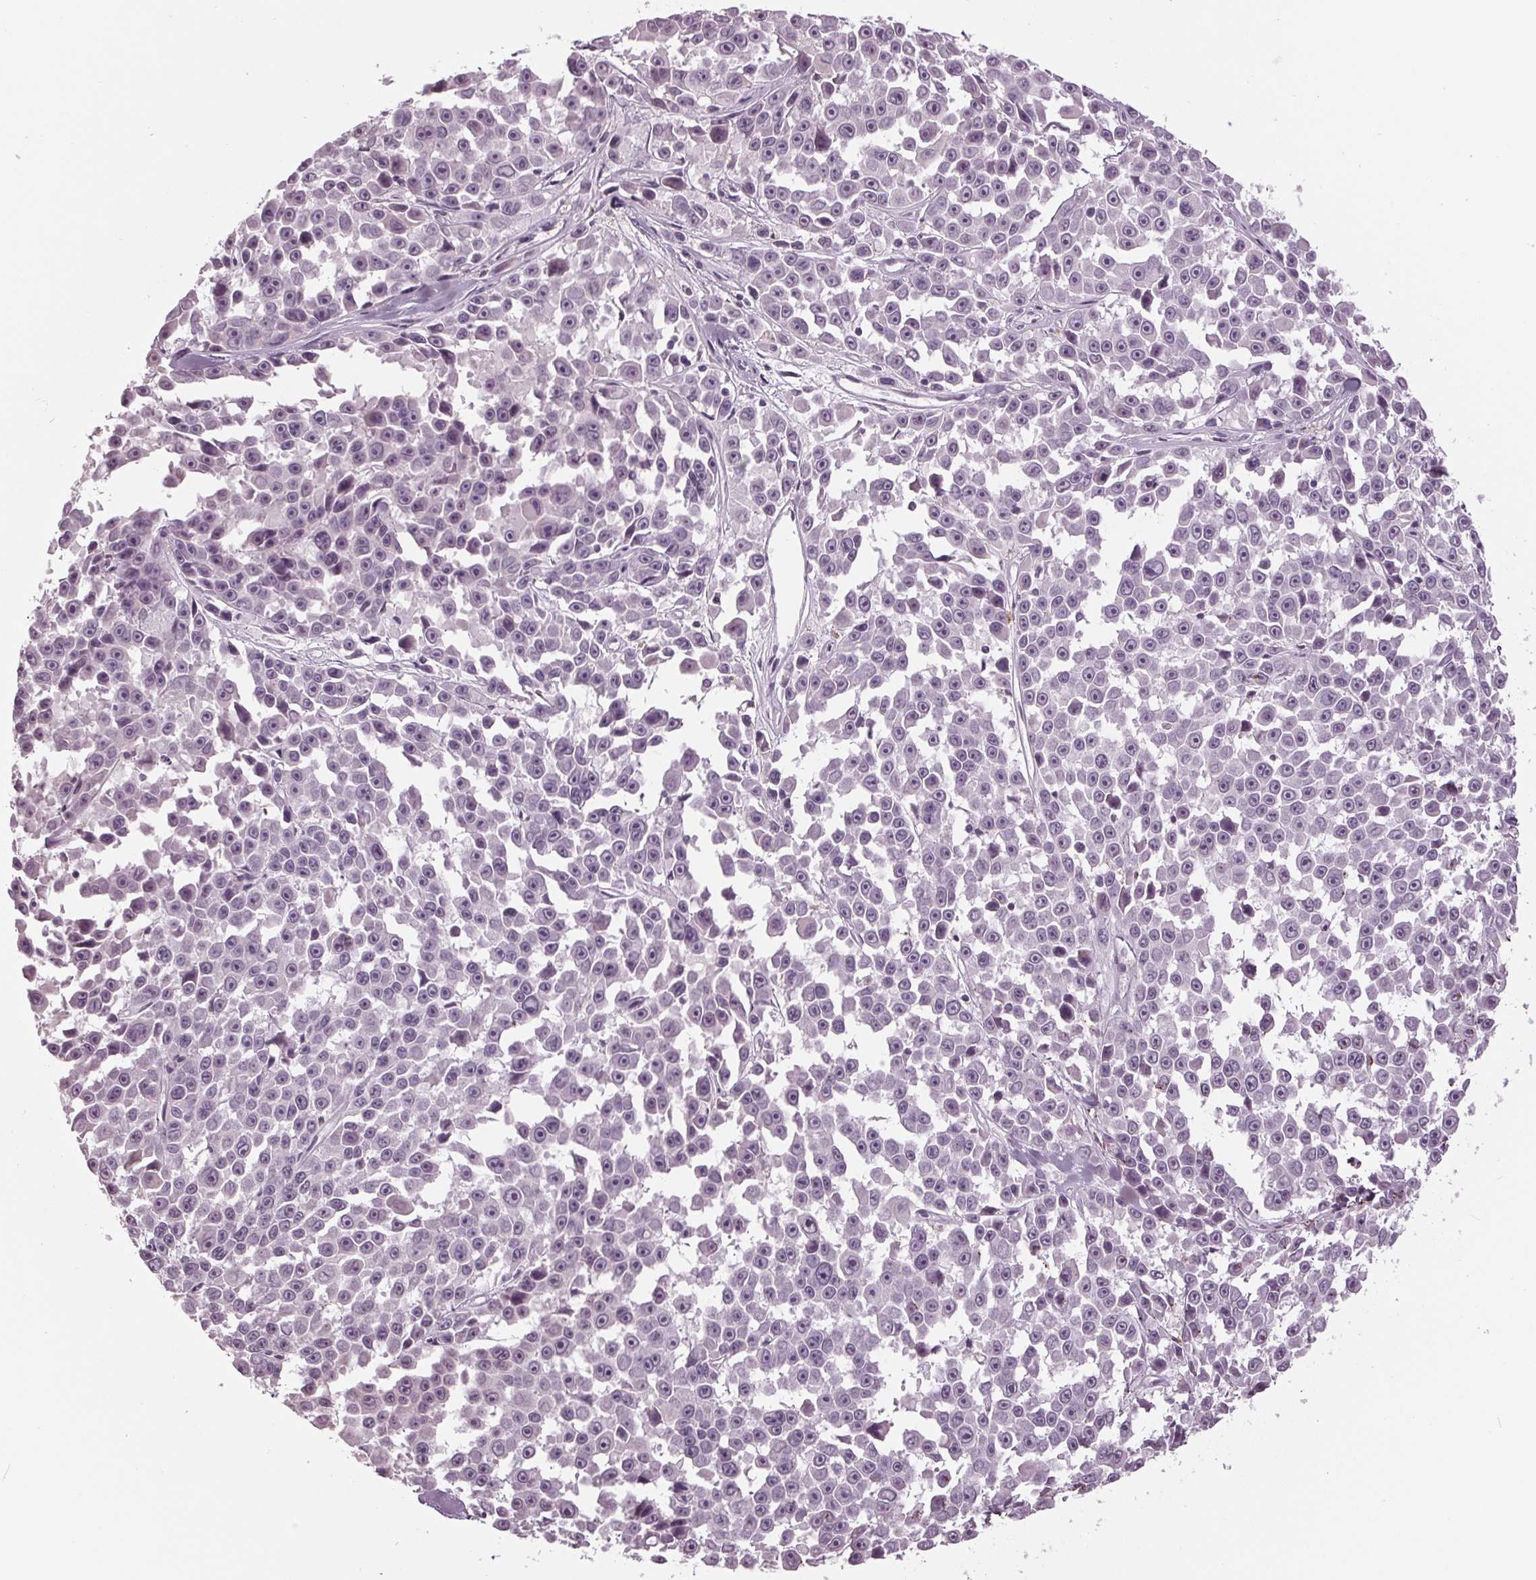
{"staining": {"intensity": "negative", "quantity": "none", "location": "none"}, "tissue": "melanoma", "cell_type": "Tumor cells", "image_type": "cancer", "snomed": [{"axis": "morphology", "description": "Malignant melanoma, NOS"}, {"axis": "topography", "description": "Skin"}], "caption": "This is a photomicrograph of immunohistochemistry staining of malignant melanoma, which shows no expression in tumor cells.", "gene": "TNNC2", "patient": {"sex": "female", "age": 66}}